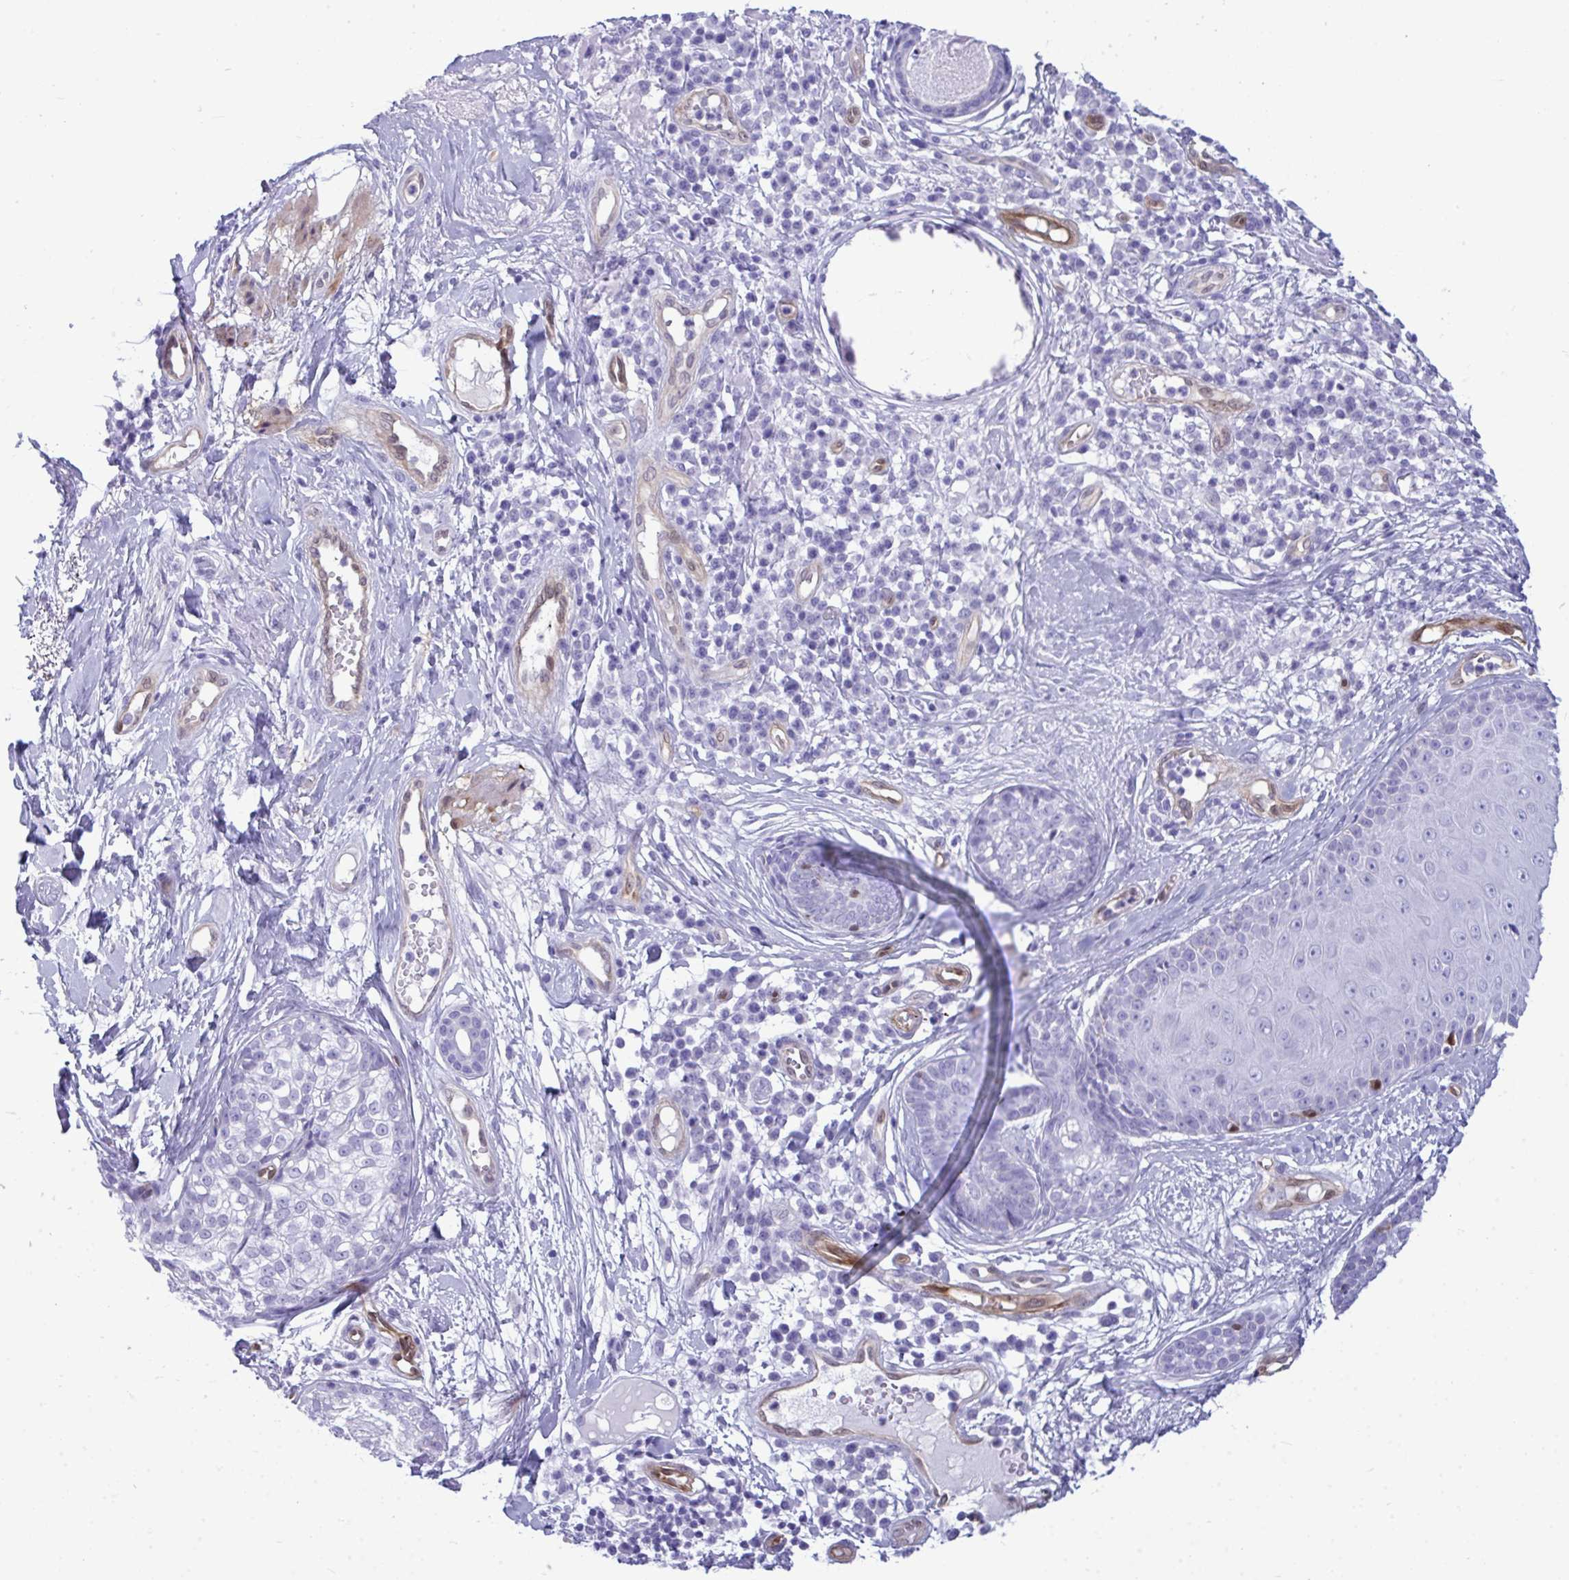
{"staining": {"intensity": "negative", "quantity": "none", "location": "none"}, "tissue": "skin cancer", "cell_type": "Tumor cells", "image_type": "cancer", "snomed": [{"axis": "morphology", "description": "Basal cell carcinoma"}, {"axis": "topography", "description": "Skin"}], "caption": "This image is of skin cancer (basal cell carcinoma) stained with IHC to label a protein in brown with the nuclei are counter-stained blue. There is no staining in tumor cells.", "gene": "LIMS2", "patient": {"sex": "female", "age": 89}}